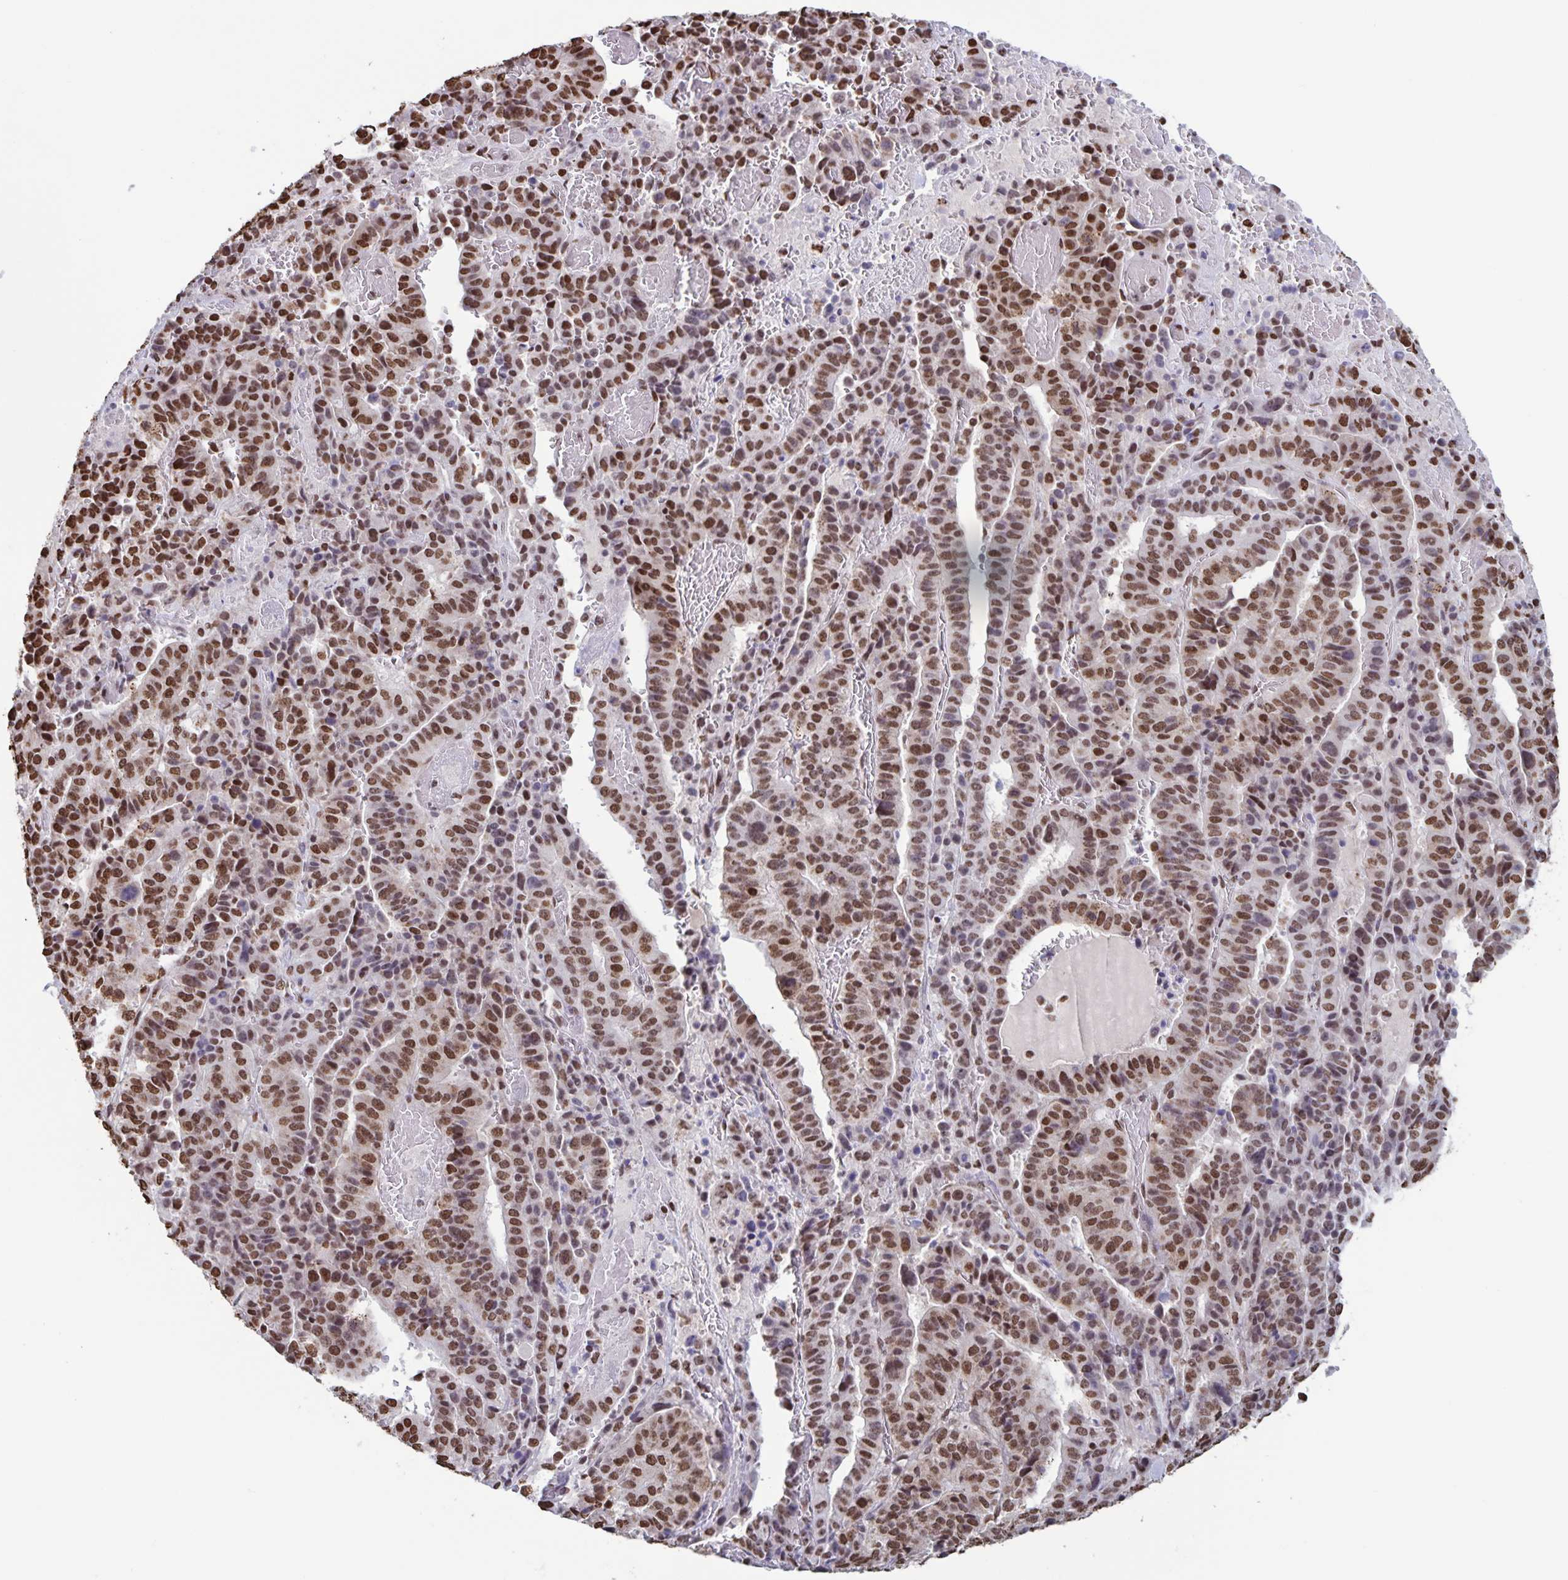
{"staining": {"intensity": "moderate", "quantity": ">75%", "location": "nuclear"}, "tissue": "stomach cancer", "cell_type": "Tumor cells", "image_type": "cancer", "snomed": [{"axis": "morphology", "description": "Adenocarcinoma, NOS"}, {"axis": "topography", "description": "Stomach"}], "caption": "Immunohistochemistry (IHC) micrograph of stomach cancer (adenocarcinoma) stained for a protein (brown), which displays medium levels of moderate nuclear staining in about >75% of tumor cells.", "gene": "DUT", "patient": {"sex": "male", "age": 48}}